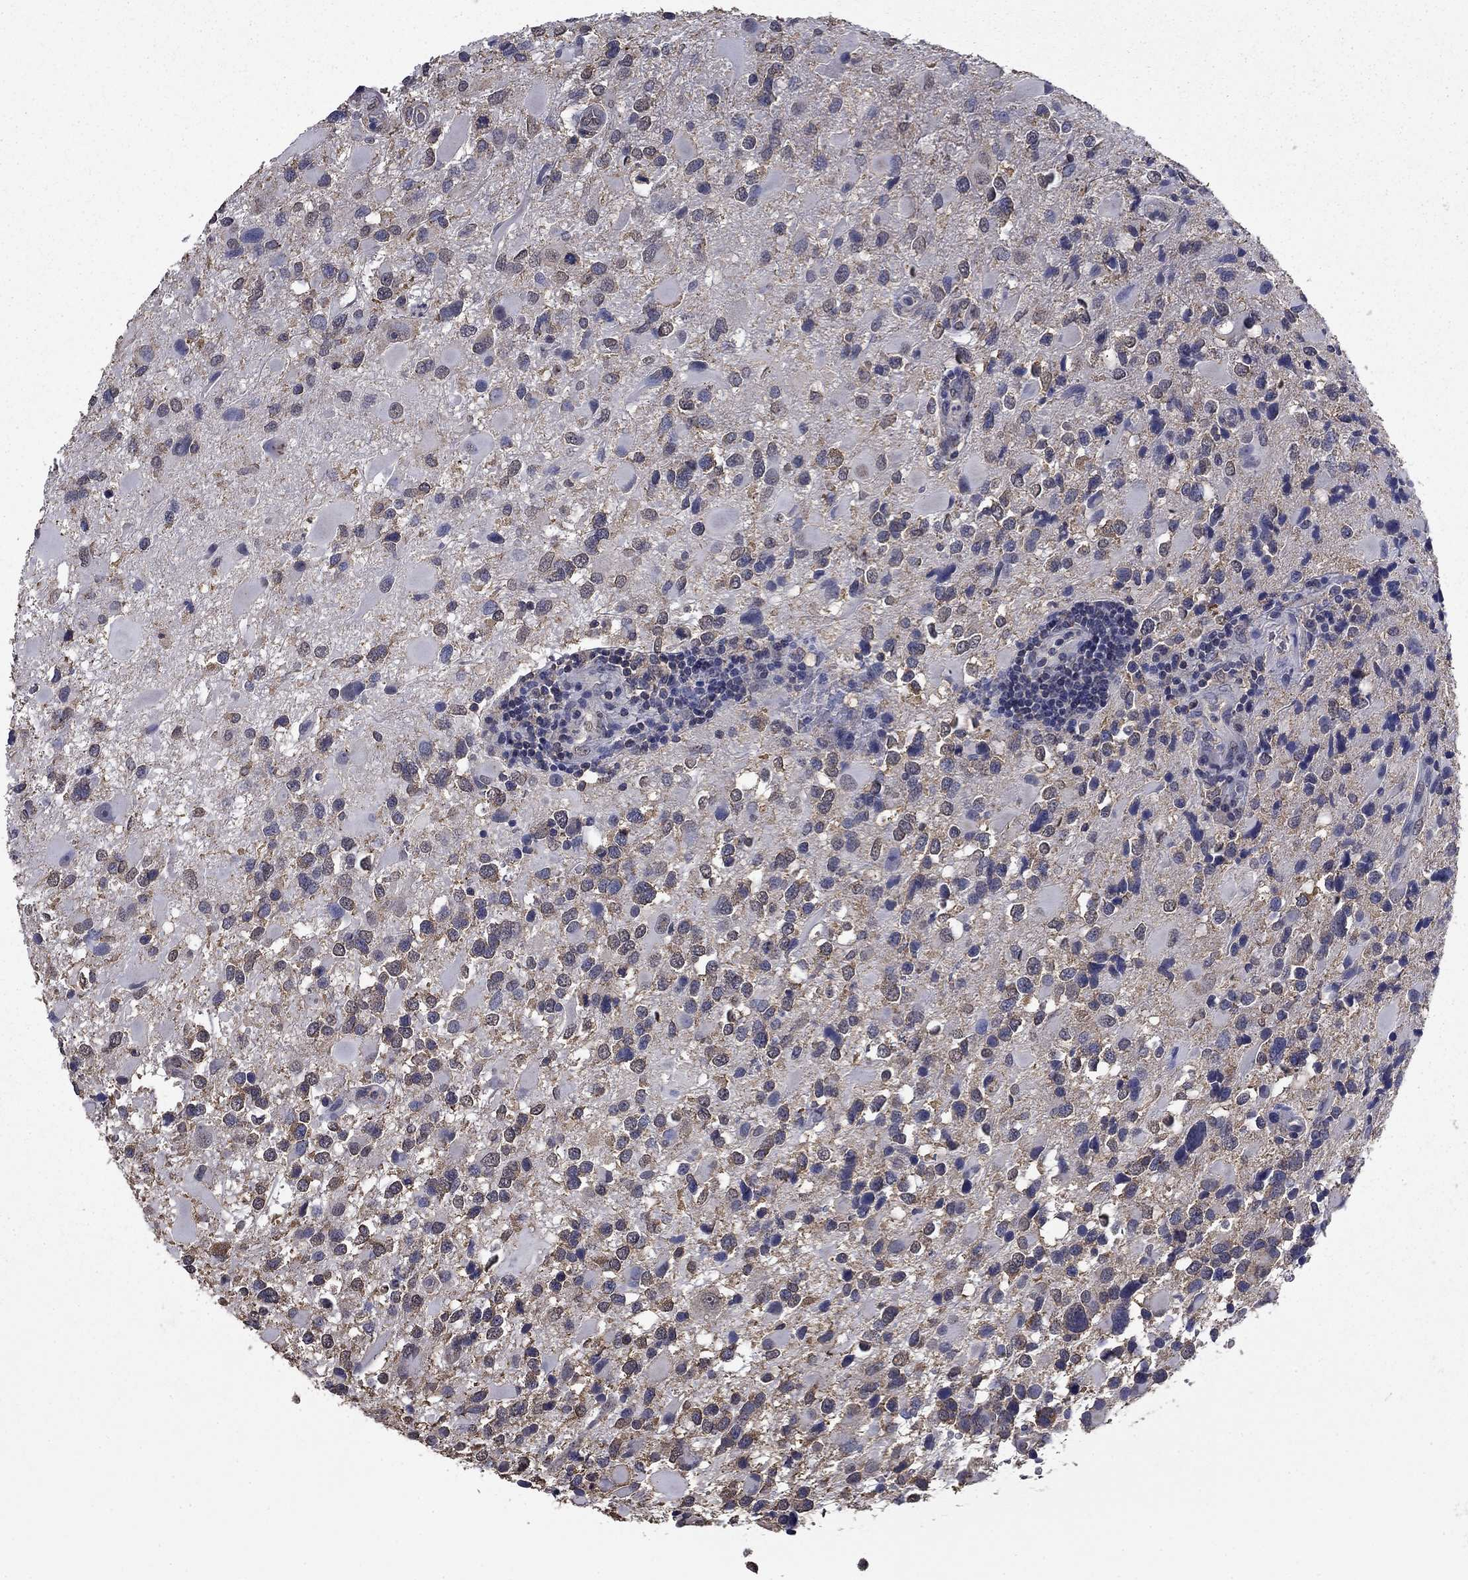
{"staining": {"intensity": "negative", "quantity": "none", "location": "none"}, "tissue": "glioma", "cell_type": "Tumor cells", "image_type": "cancer", "snomed": [{"axis": "morphology", "description": "Glioma, malignant, Low grade"}, {"axis": "topography", "description": "Brain"}], "caption": "There is no significant expression in tumor cells of glioma.", "gene": "MFAP3L", "patient": {"sex": "female", "age": 32}}